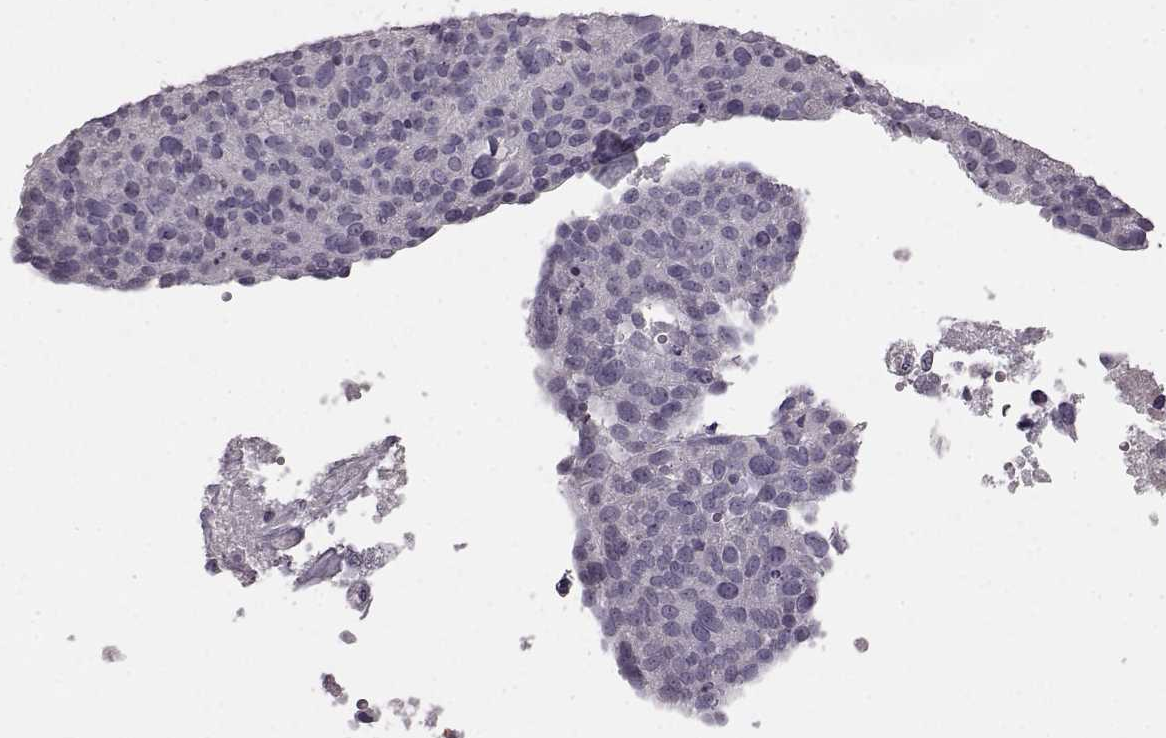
{"staining": {"intensity": "negative", "quantity": "none", "location": "none"}, "tissue": "ovarian cancer", "cell_type": "Tumor cells", "image_type": "cancer", "snomed": [{"axis": "morphology", "description": "Carcinoma, endometroid"}, {"axis": "topography", "description": "Ovary"}], "caption": "Immunohistochemistry micrograph of endometroid carcinoma (ovarian) stained for a protein (brown), which reveals no positivity in tumor cells.", "gene": "LHB", "patient": {"sex": "female", "age": 58}}